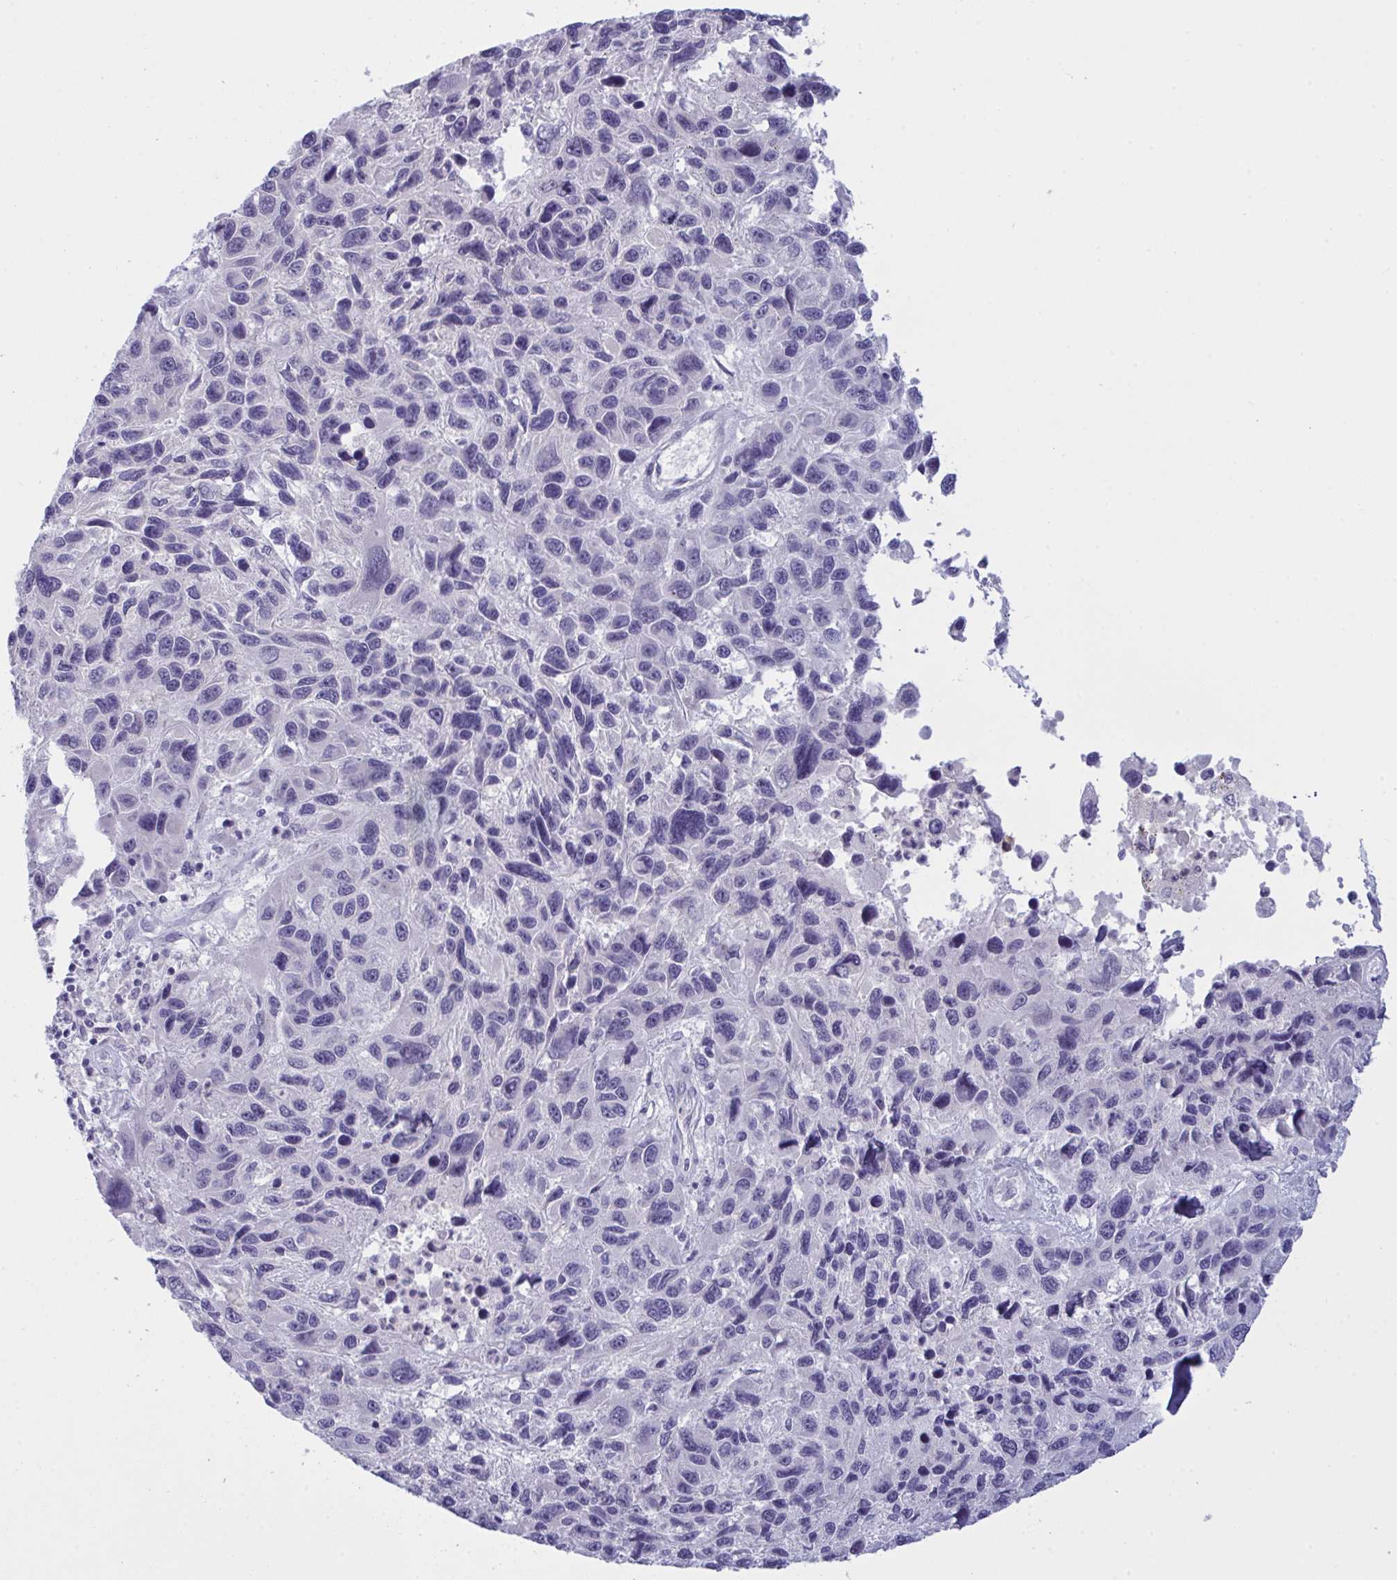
{"staining": {"intensity": "negative", "quantity": "none", "location": "none"}, "tissue": "melanoma", "cell_type": "Tumor cells", "image_type": "cancer", "snomed": [{"axis": "morphology", "description": "Malignant melanoma, NOS"}, {"axis": "topography", "description": "Skin"}], "caption": "Tumor cells show no significant staining in melanoma.", "gene": "TENT5D", "patient": {"sex": "male", "age": 53}}